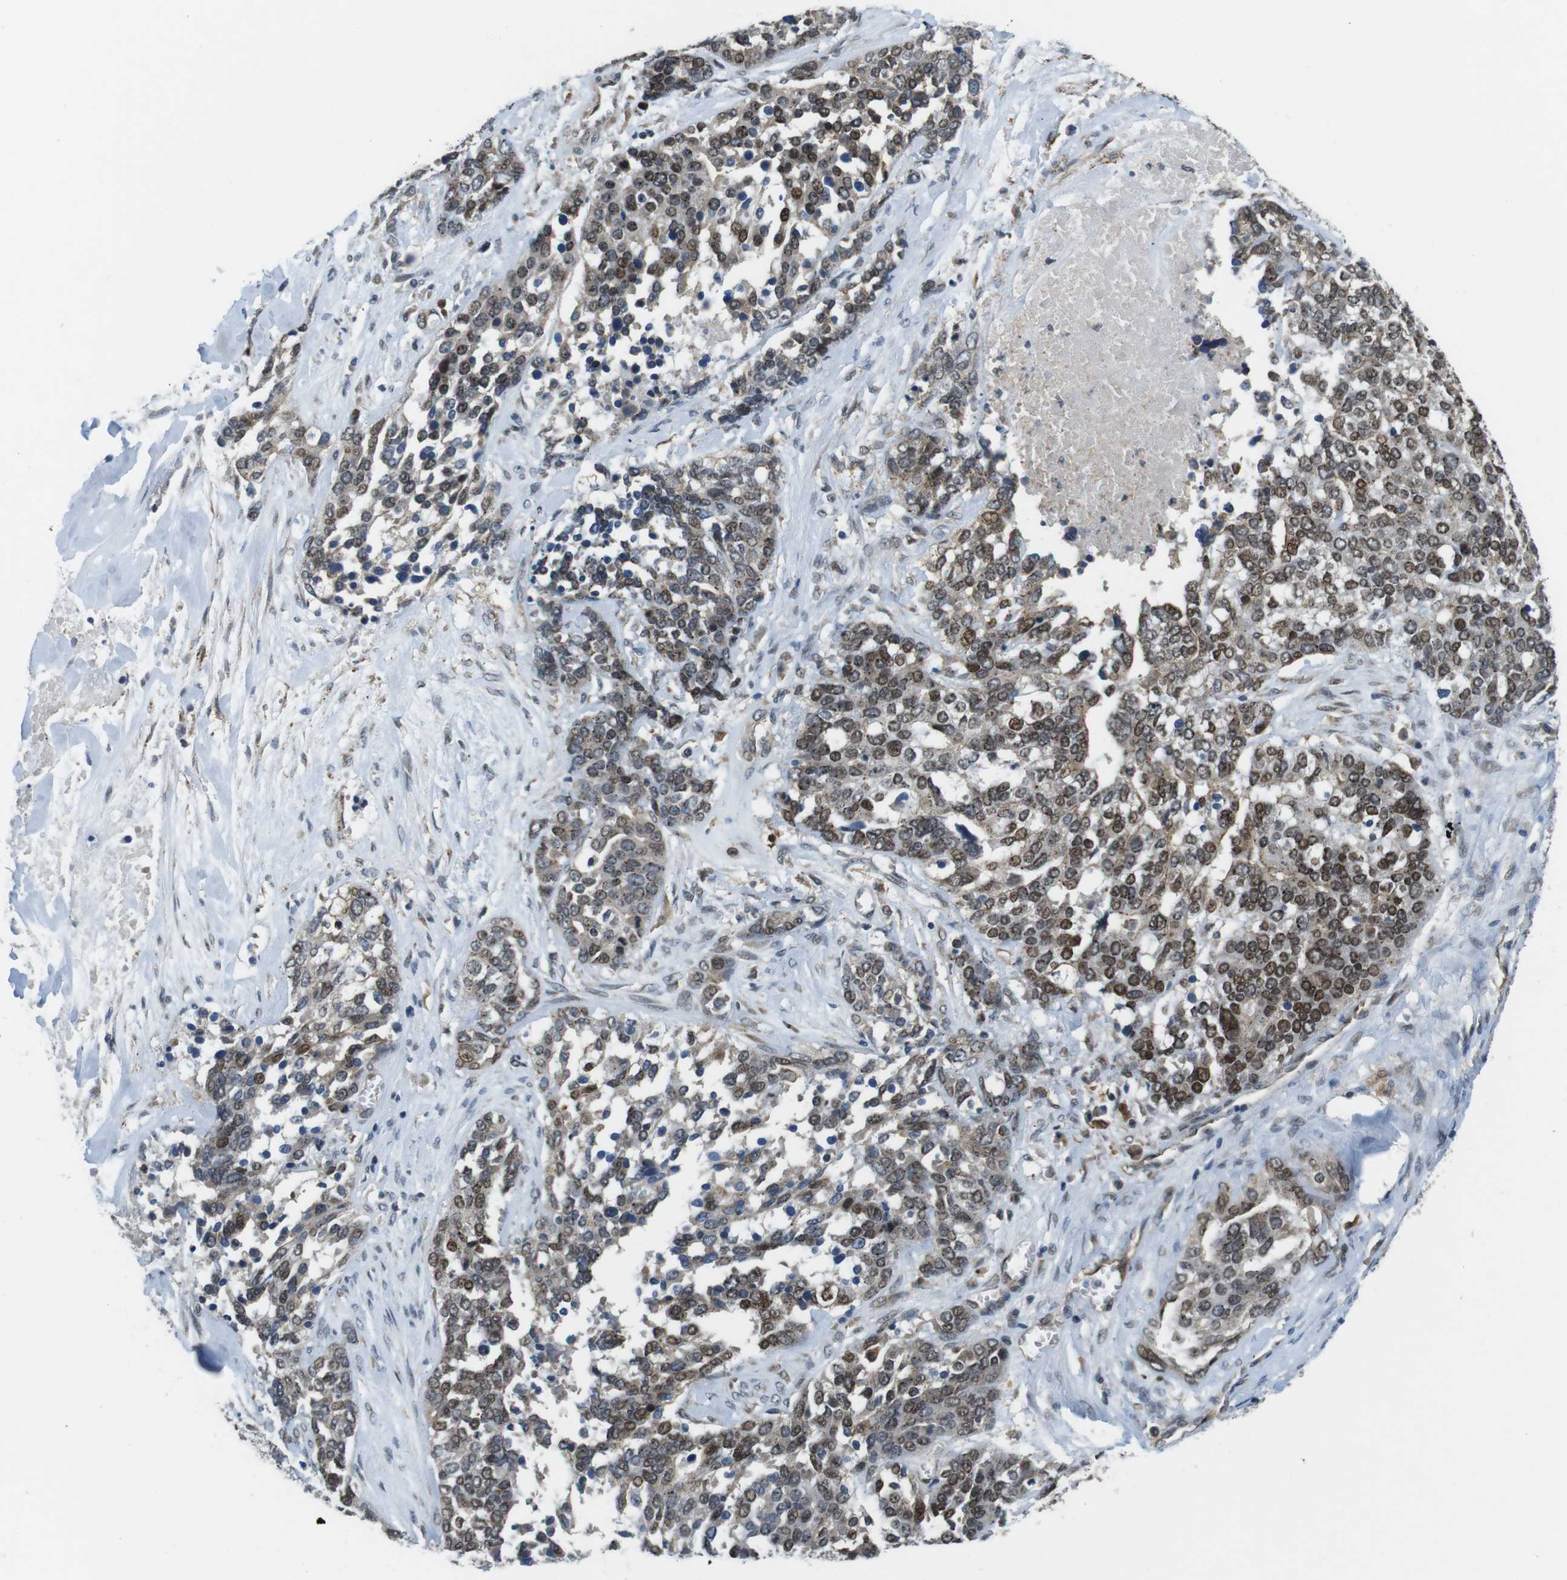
{"staining": {"intensity": "strong", "quantity": "25%-75%", "location": "nuclear"}, "tissue": "ovarian cancer", "cell_type": "Tumor cells", "image_type": "cancer", "snomed": [{"axis": "morphology", "description": "Cystadenocarcinoma, serous, NOS"}, {"axis": "topography", "description": "Ovary"}], "caption": "Immunohistochemical staining of ovarian cancer shows high levels of strong nuclear staining in about 25%-75% of tumor cells.", "gene": "PALD1", "patient": {"sex": "female", "age": 44}}